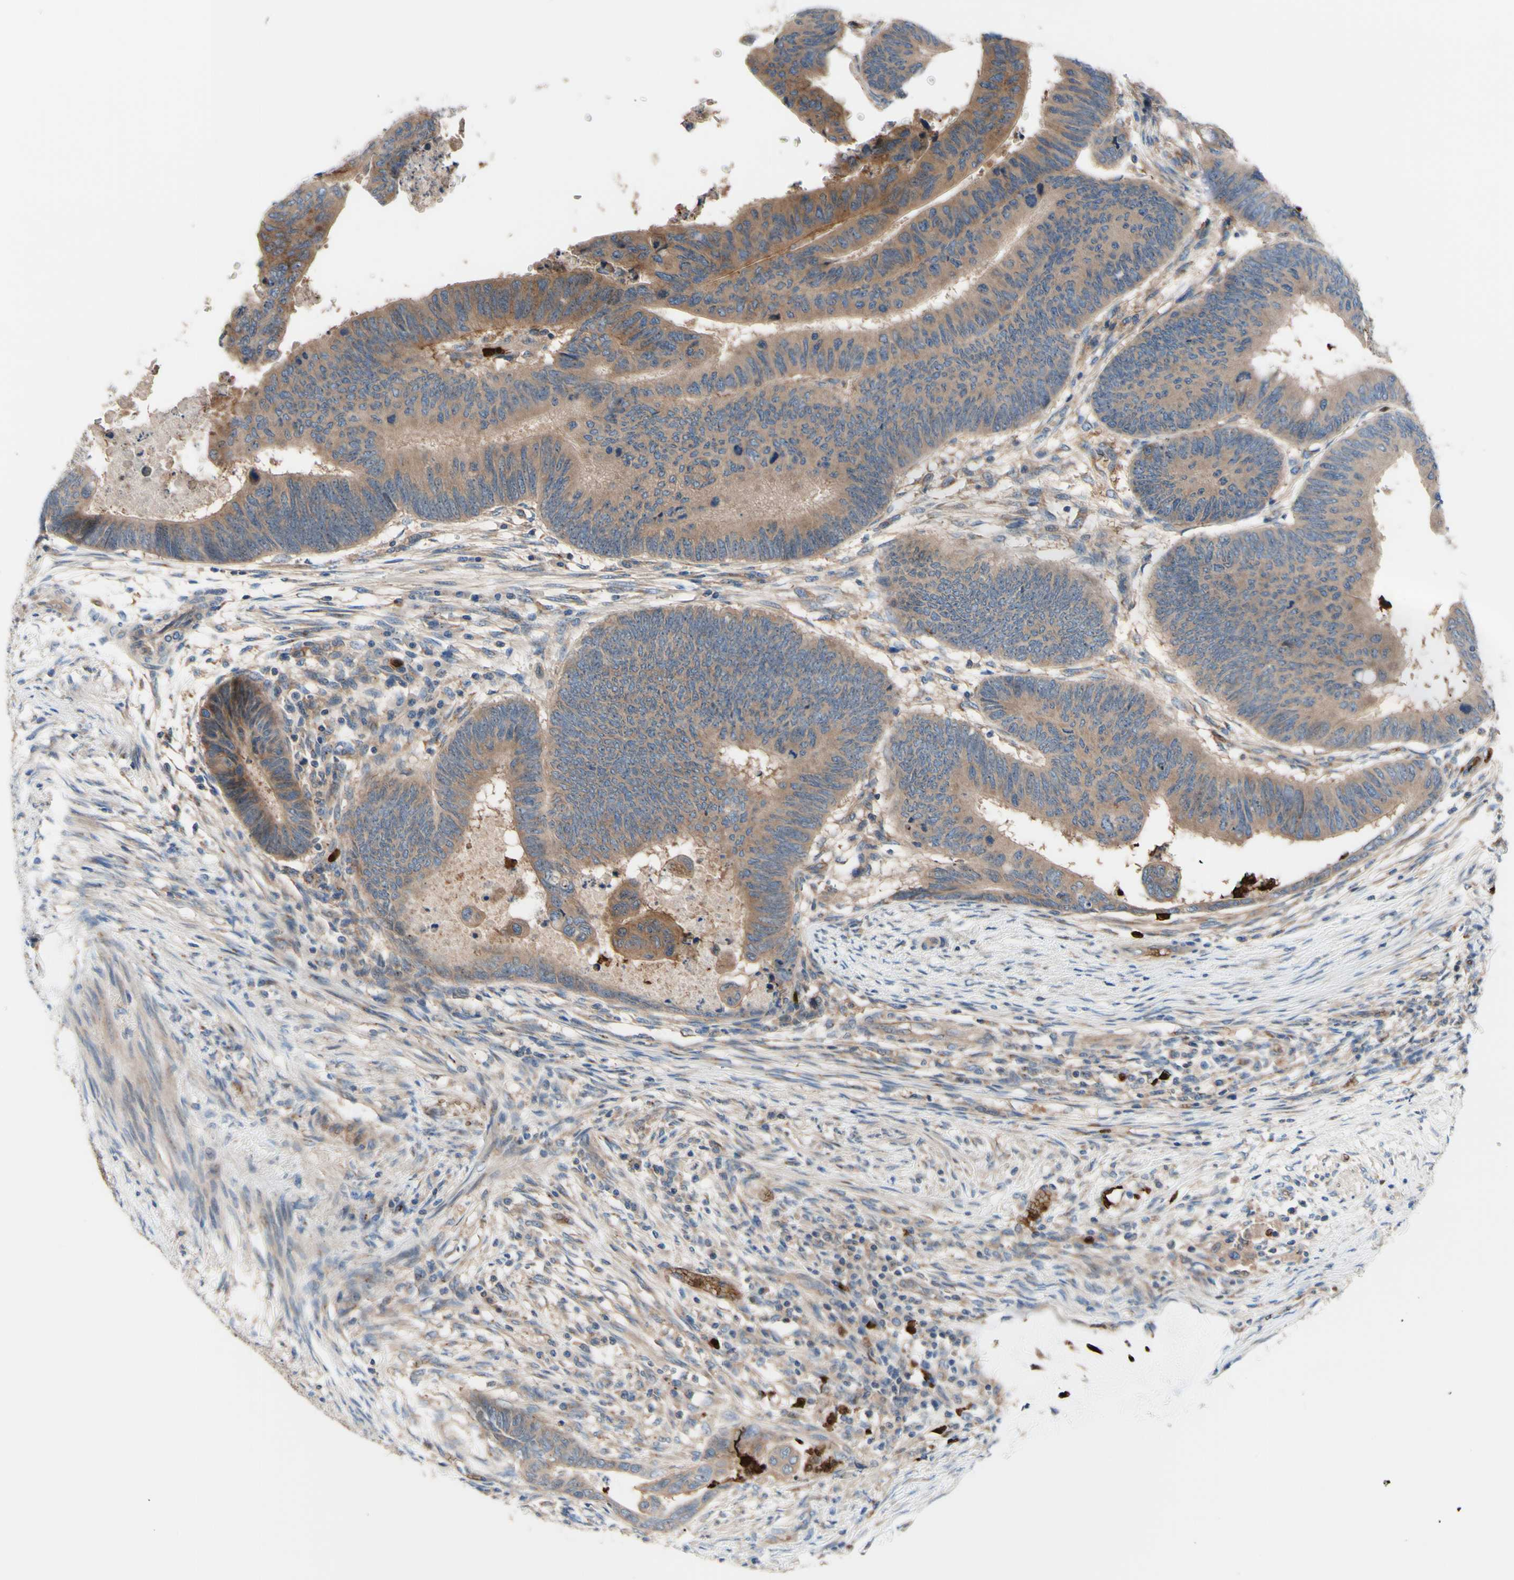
{"staining": {"intensity": "moderate", "quantity": ">75%", "location": "cytoplasmic/membranous"}, "tissue": "colorectal cancer", "cell_type": "Tumor cells", "image_type": "cancer", "snomed": [{"axis": "morphology", "description": "Normal tissue, NOS"}, {"axis": "morphology", "description": "Adenocarcinoma, NOS"}, {"axis": "topography", "description": "Rectum"}, {"axis": "topography", "description": "Peripheral nerve tissue"}], "caption": "Adenocarcinoma (colorectal) was stained to show a protein in brown. There is medium levels of moderate cytoplasmic/membranous expression in about >75% of tumor cells.", "gene": "USP9X", "patient": {"sex": "male", "age": 92}}